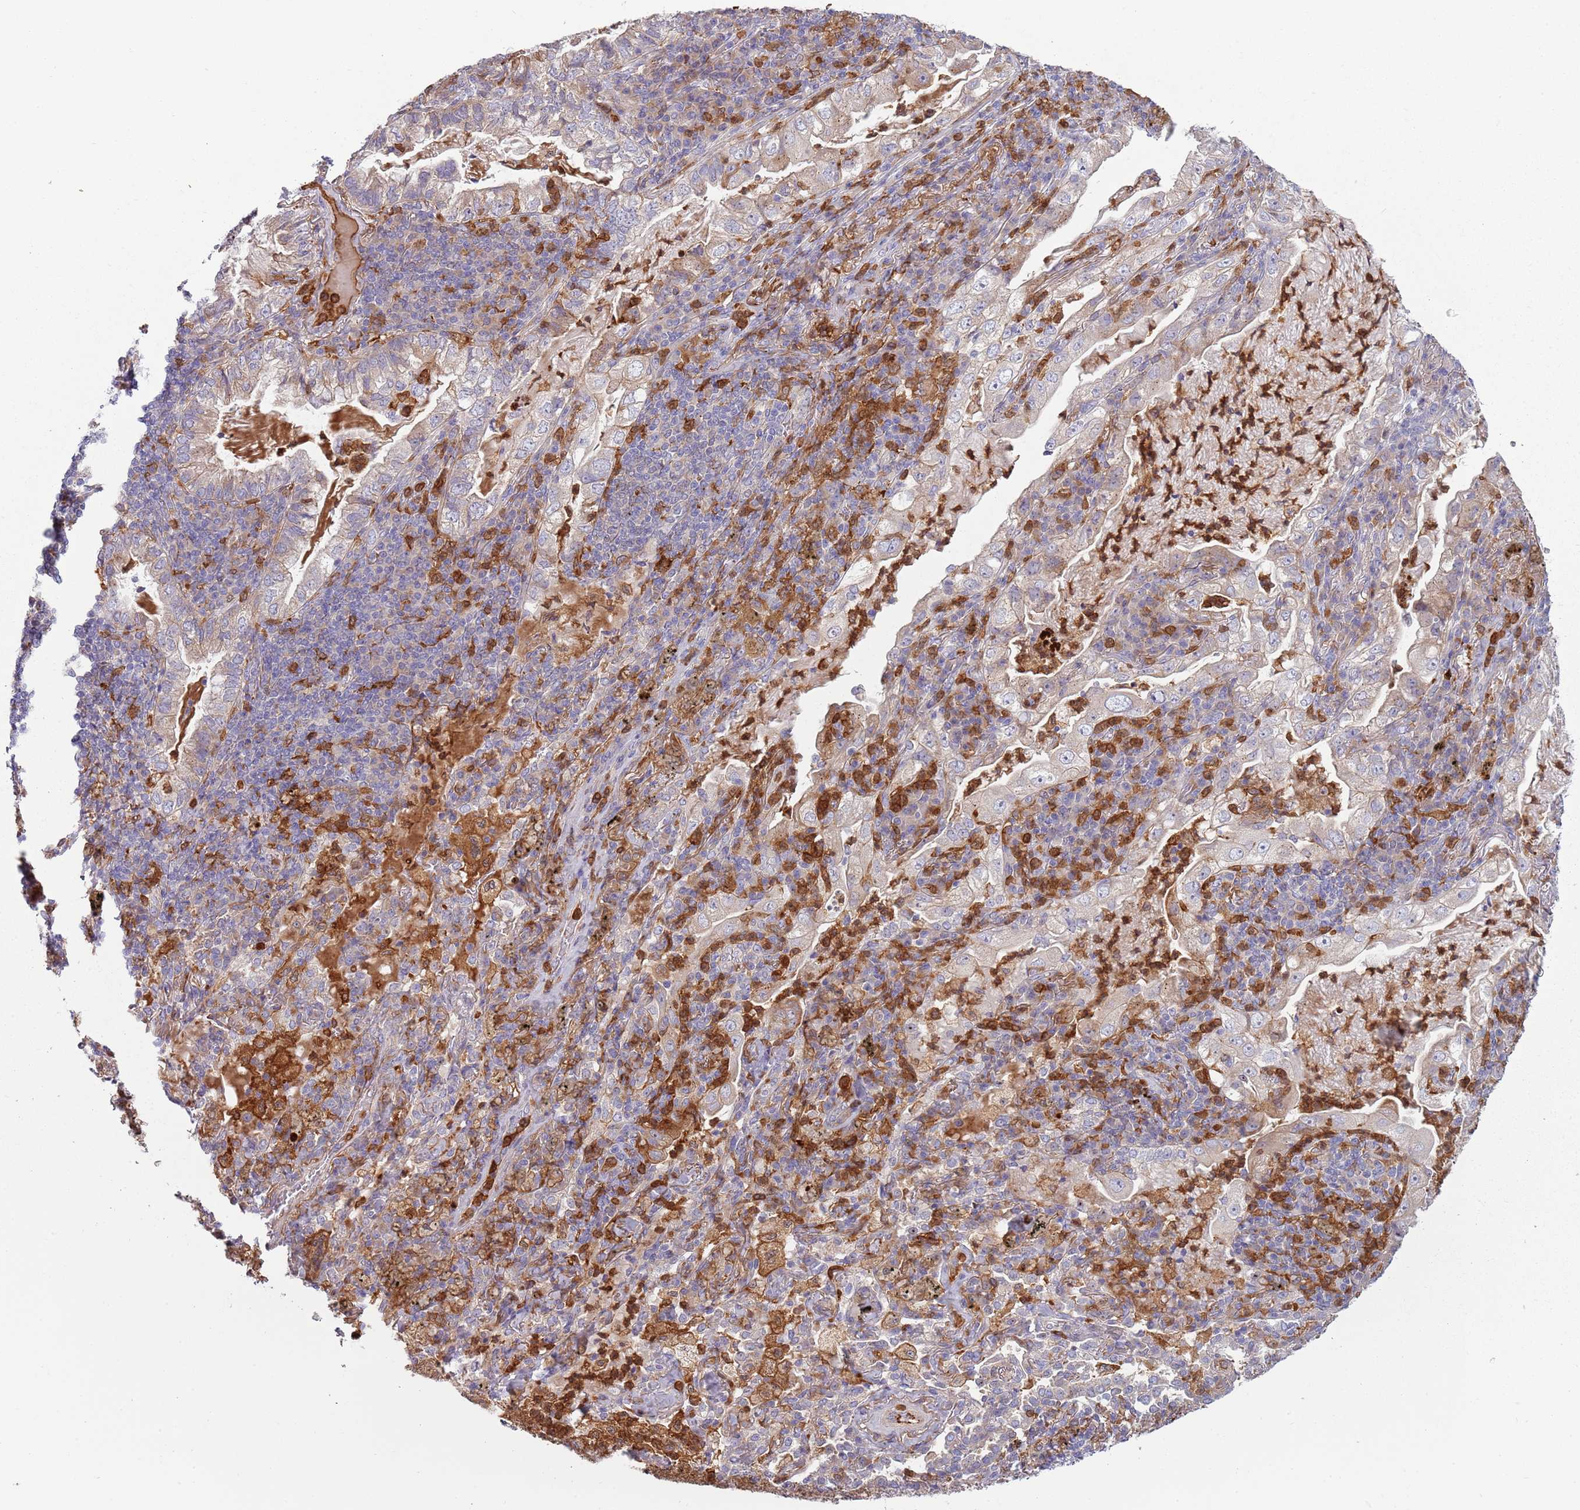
{"staining": {"intensity": "negative", "quantity": "none", "location": "none"}, "tissue": "lung cancer", "cell_type": "Tumor cells", "image_type": "cancer", "snomed": [{"axis": "morphology", "description": "Adenocarcinoma, NOS"}, {"axis": "topography", "description": "Lung"}], "caption": "There is no significant staining in tumor cells of lung adenocarcinoma.", "gene": "NADK", "patient": {"sex": "female", "age": 73}}